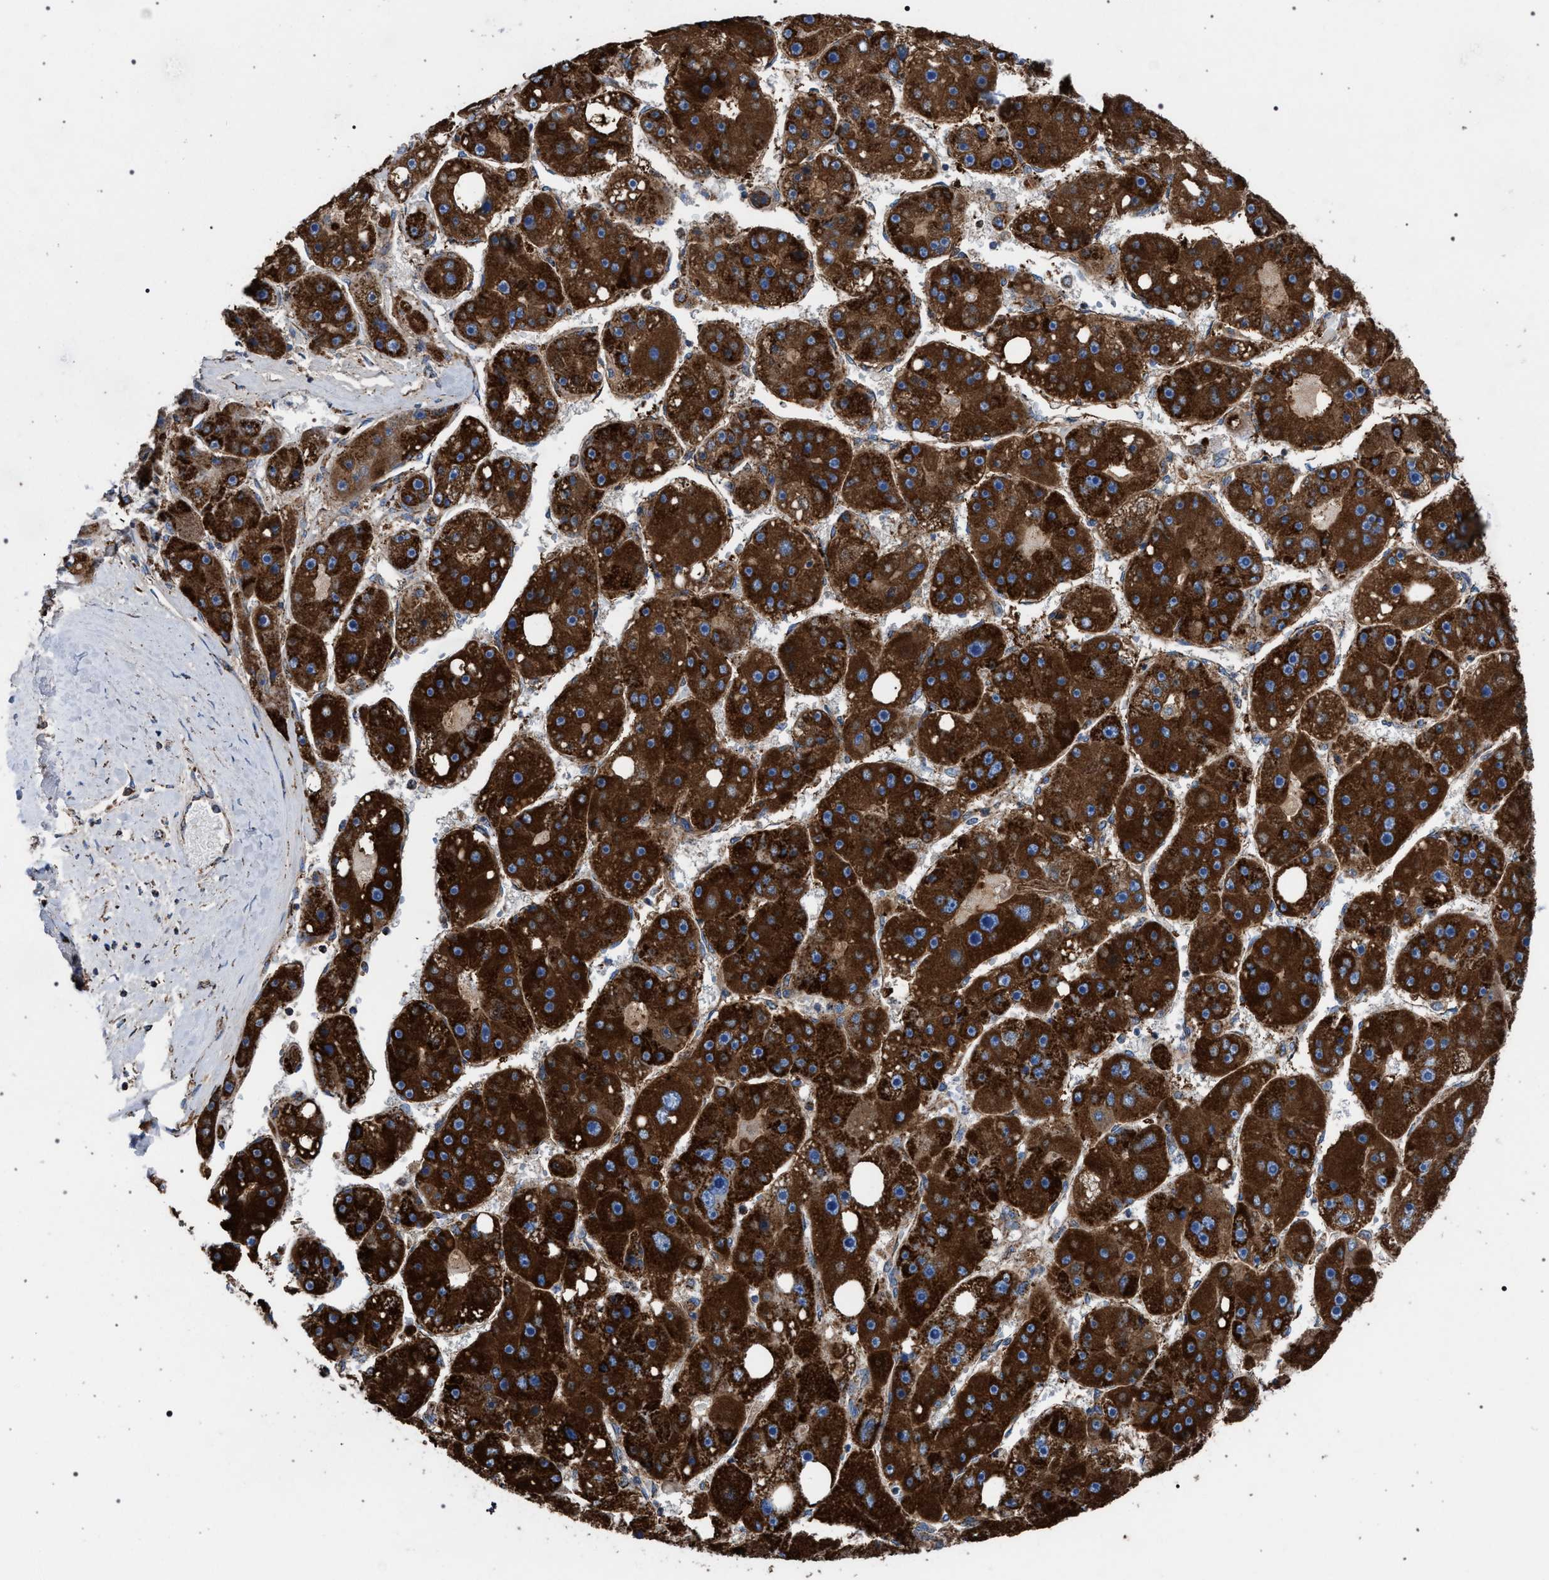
{"staining": {"intensity": "strong", "quantity": ">75%", "location": "cytoplasmic/membranous"}, "tissue": "liver cancer", "cell_type": "Tumor cells", "image_type": "cancer", "snomed": [{"axis": "morphology", "description": "Carcinoma, Hepatocellular, NOS"}, {"axis": "topography", "description": "Liver"}], "caption": "DAB (3,3'-diaminobenzidine) immunohistochemical staining of hepatocellular carcinoma (liver) reveals strong cytoplasmic/membranous protein staining in about >75% of tumor cells.", "gene": "VPS13A", "patient": {"sex": "female", "age": 61}}